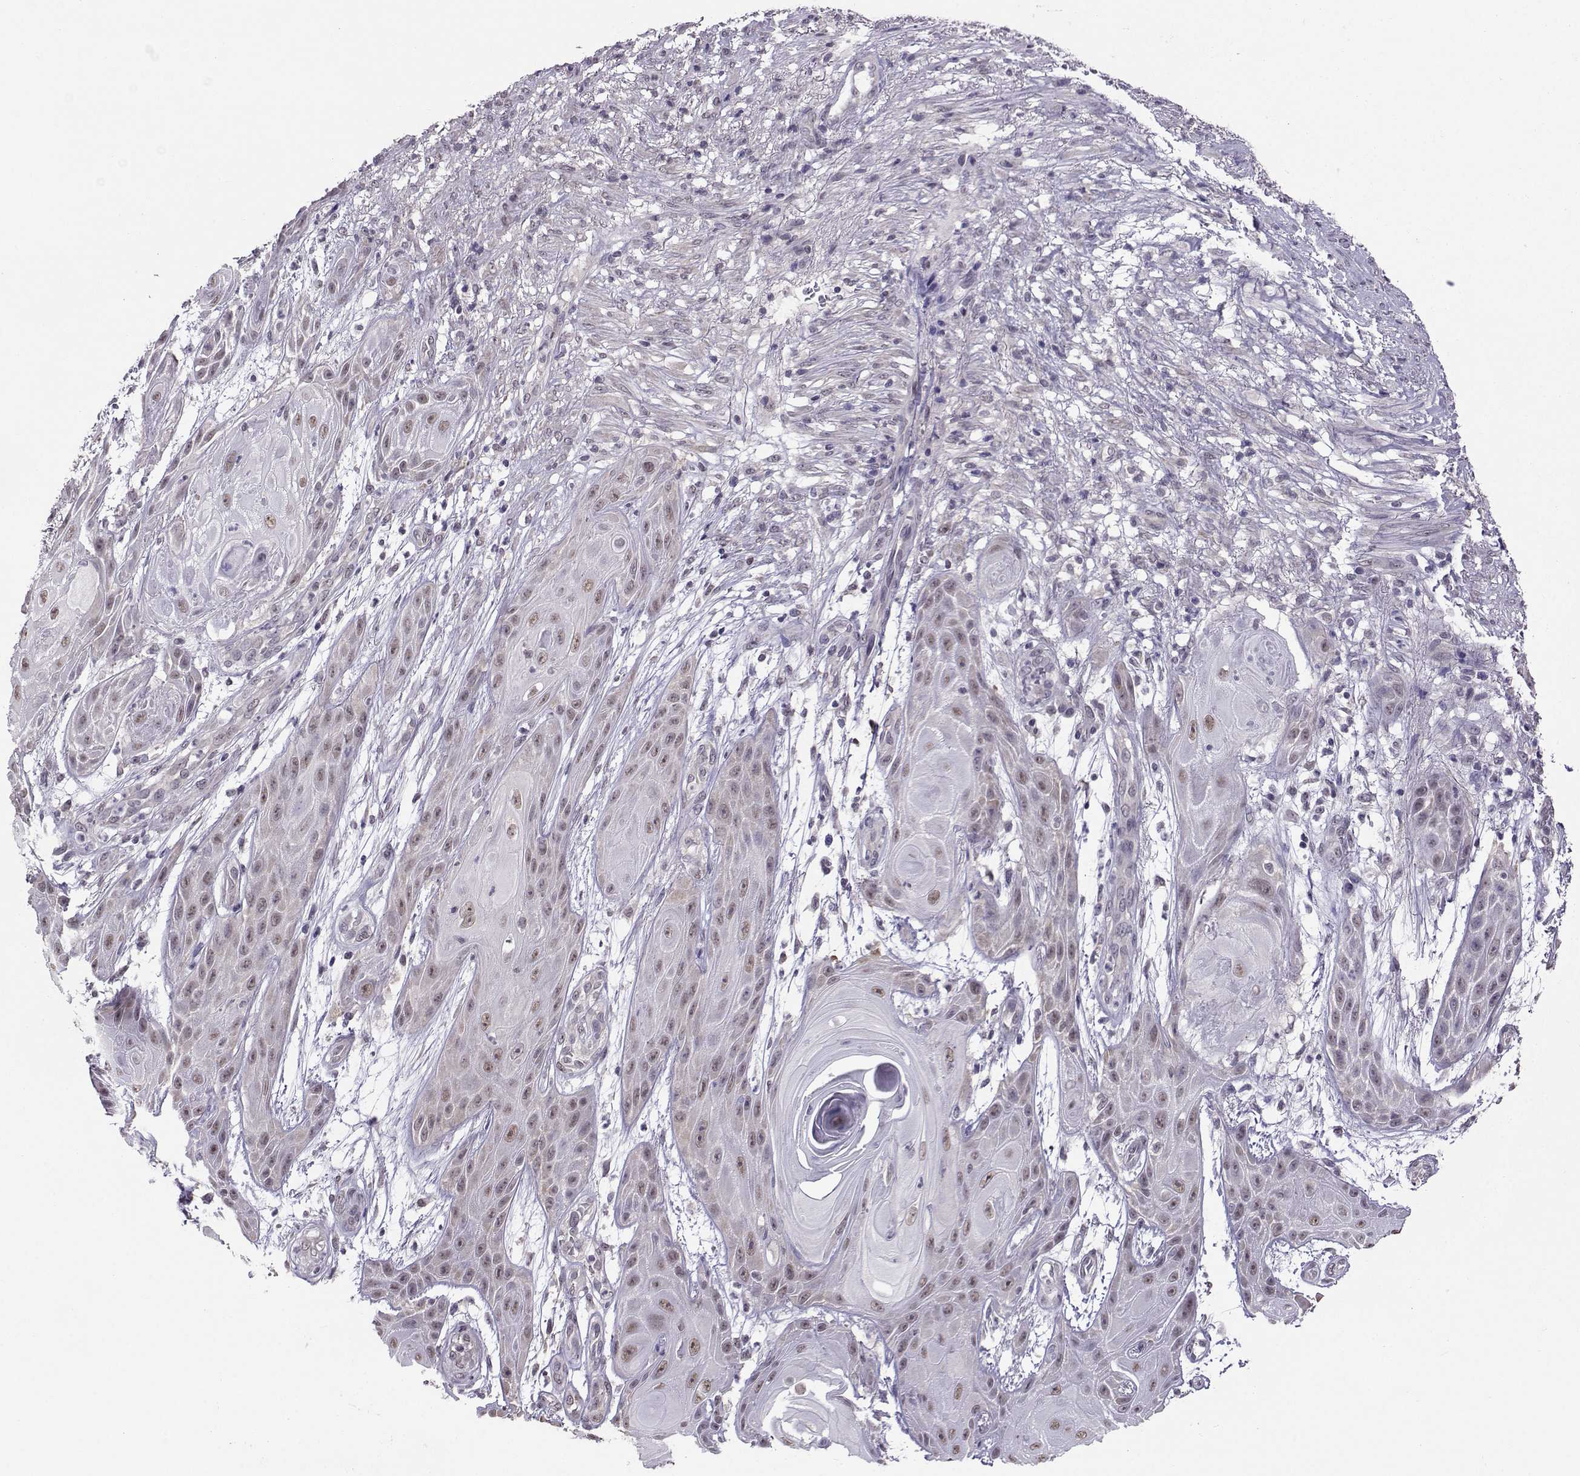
{"staining": {"intensity": "weak", "quantity": ">75%", "location": "nuclear"}, "tissue": "skin cancer", "cell_type": "Tumor cells", "image_type": "cancer", "snomed": [{"axis": "morphology", "description": "Squamous cell carcinoma, NOS"}, {"axis": "topography", "description": "Skin"}], "caption": "IHC micrograph of human skin cancer stained for a protein (brown), which shows low levels of weak nuclear positivity in about >75% of tumor cells.", "gene": "DDX20", "patient": {"sex": "male", "age": 62}}